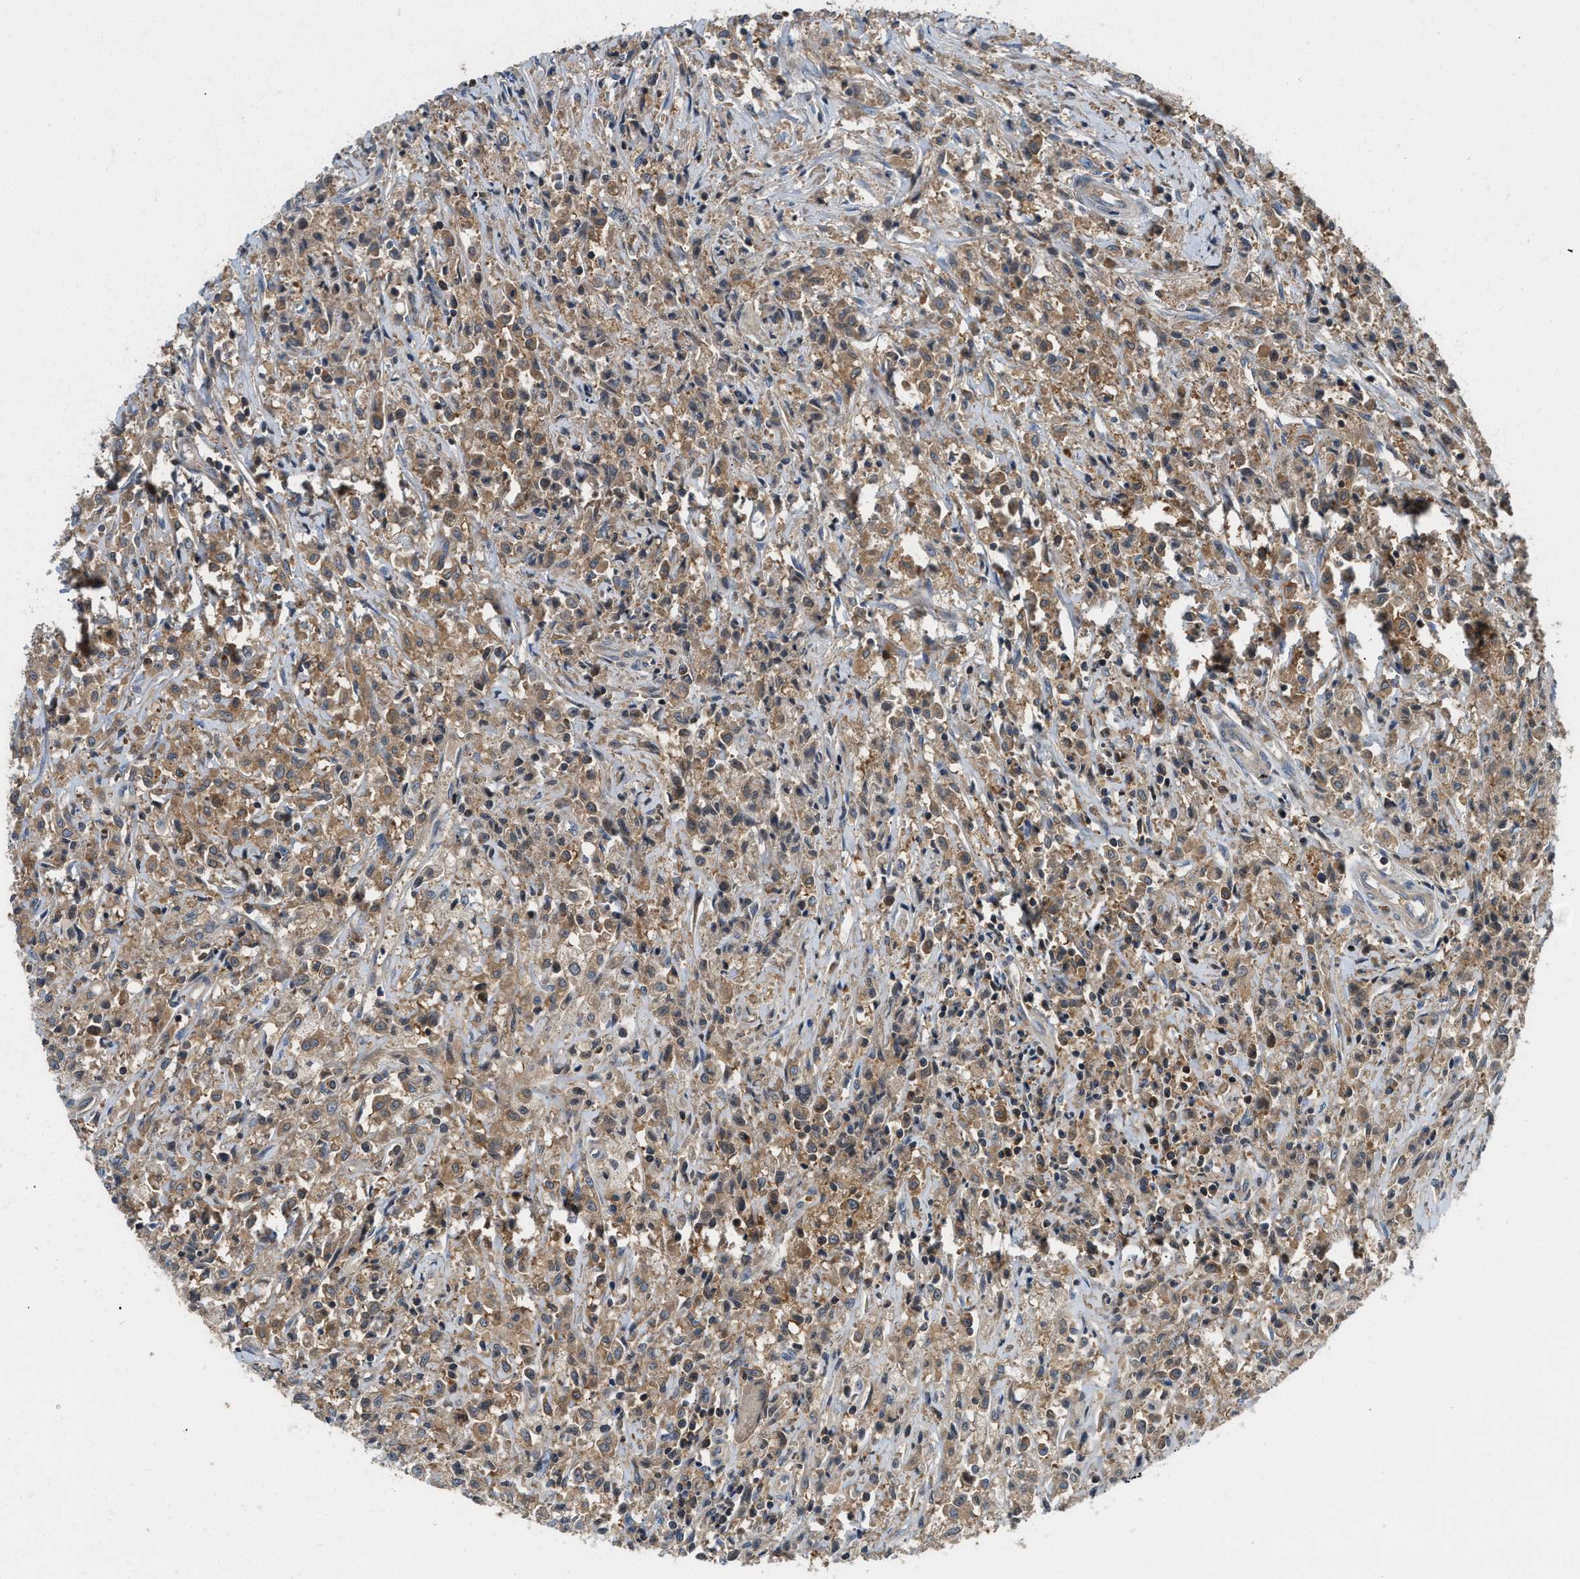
{"staining": {"intensity": "weak", "quantity": ">75%", "location": "cytoplasmic/membranous"}, "tissue": "testis cancer", "cell_type": "Tumor cells", "image_type": "cancer", "snomed": [{"axis": "morphology", "description": "Carcinoma, Embryonal, NOS"}, {"axis": "topography", "description": "Testis"}], "caption": "Immunohistochemical staining of testis cancer reveals low levels of weak cytoplasmic/membranous protein expression in approximately >75% of tumor cells.", "gene": "OSTF1", "patient": {"sex": "male", "age": 2}}